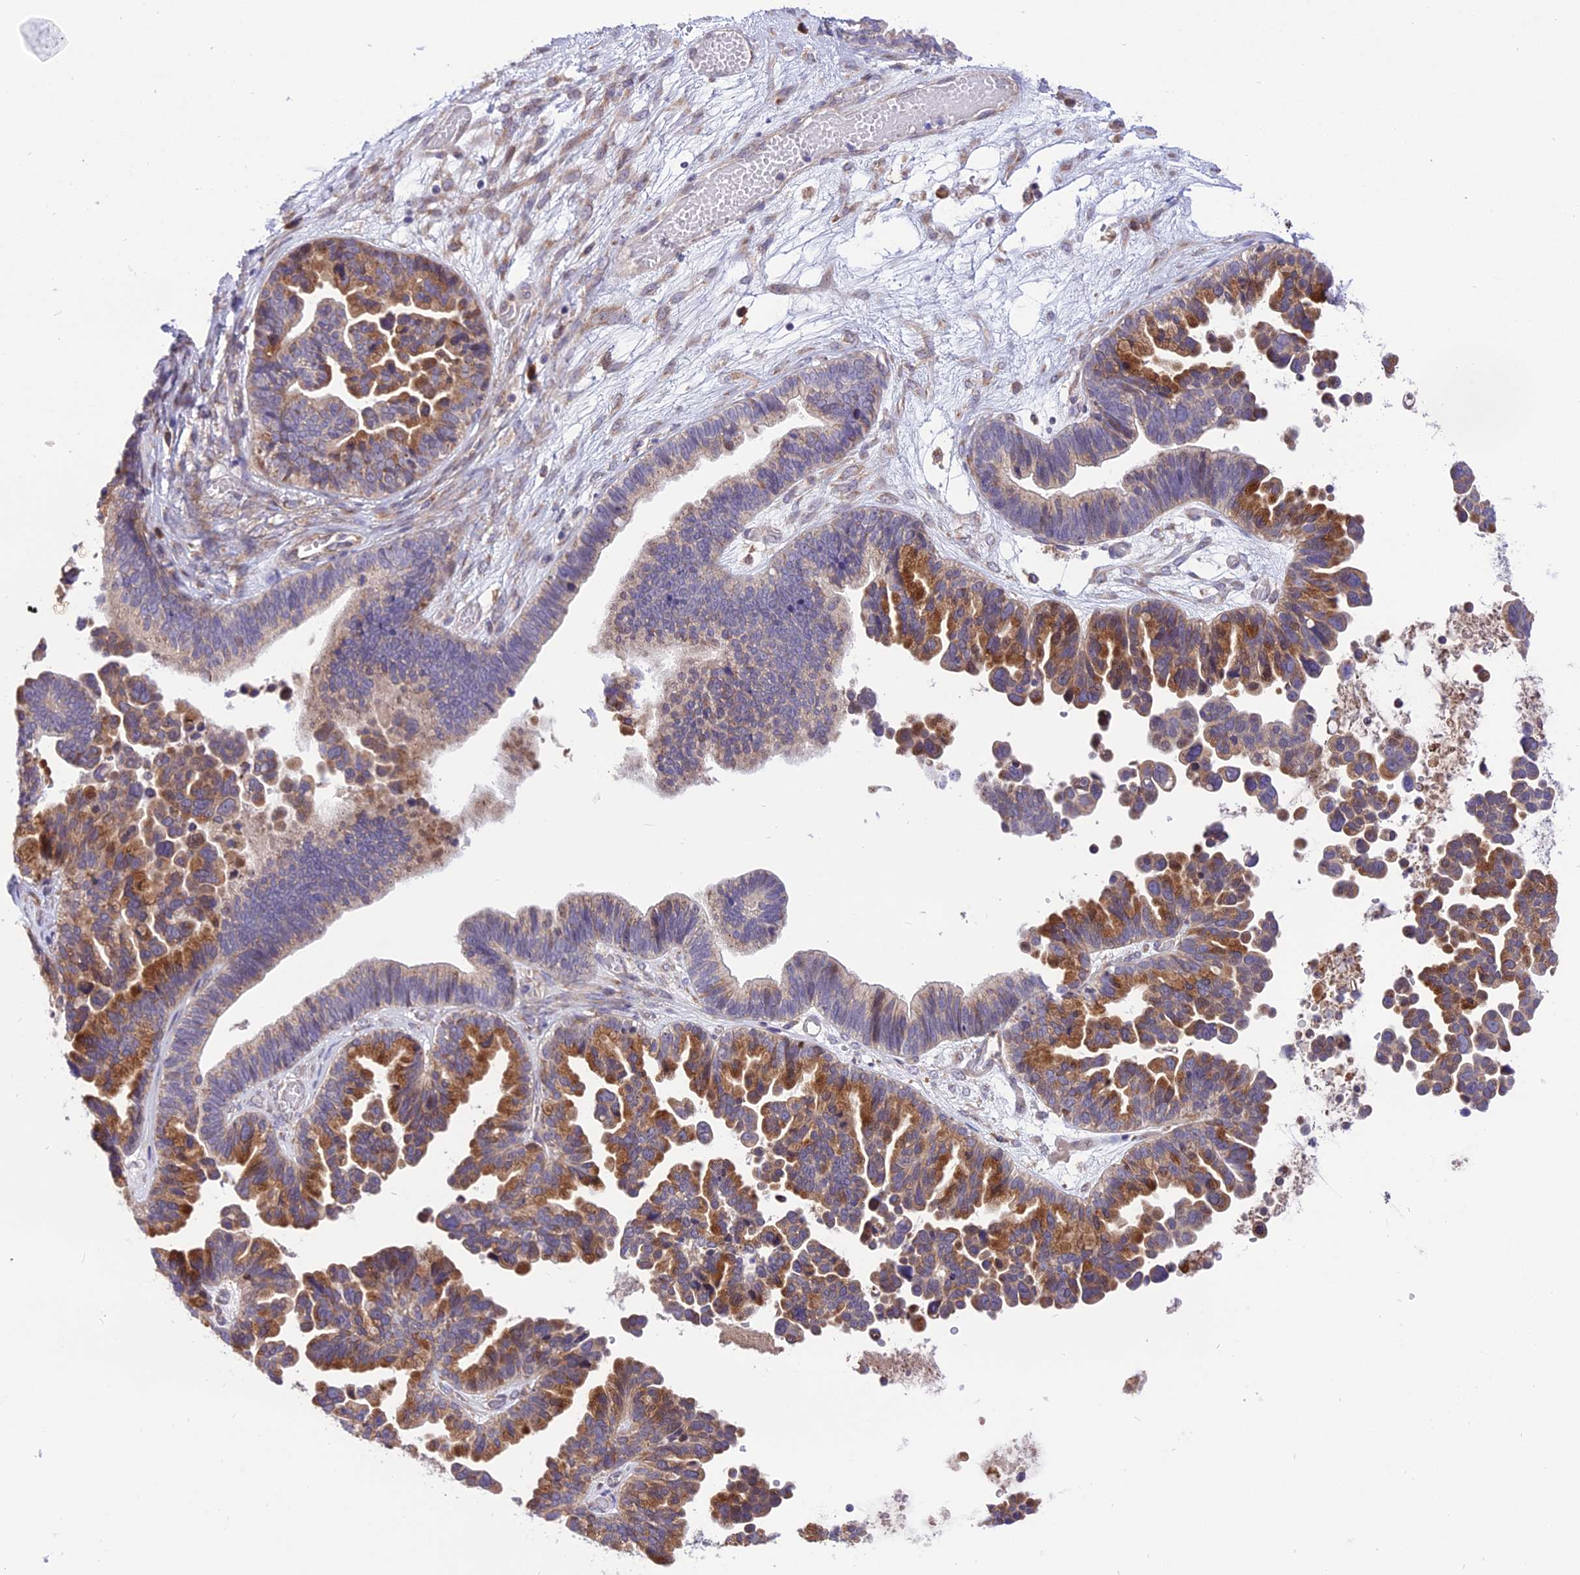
{"staining": {"intensity": "moderate", "quantity": "25%-75%", "location": "cytoplasmic/membranous"}, "tissue": "ovarian cancer", "cell_type": "Tumor cells", "image_type": "cancer", "snomed": [{"axis": "morphology", "description": "Cystadenocarcinoma, serous, NOS"}, {"axis": "topography", "description": "Ovary"}], "caption": "Tumor cells show medium levels of moderate cytoplasmic/membranous expression in about 25%-75% of cells in human ovarian serous cystadenocarcinoma. Nuclei are stained in blue.", "gene": "ARMCX6", "patient": {"sex": "female", "age": 56}}